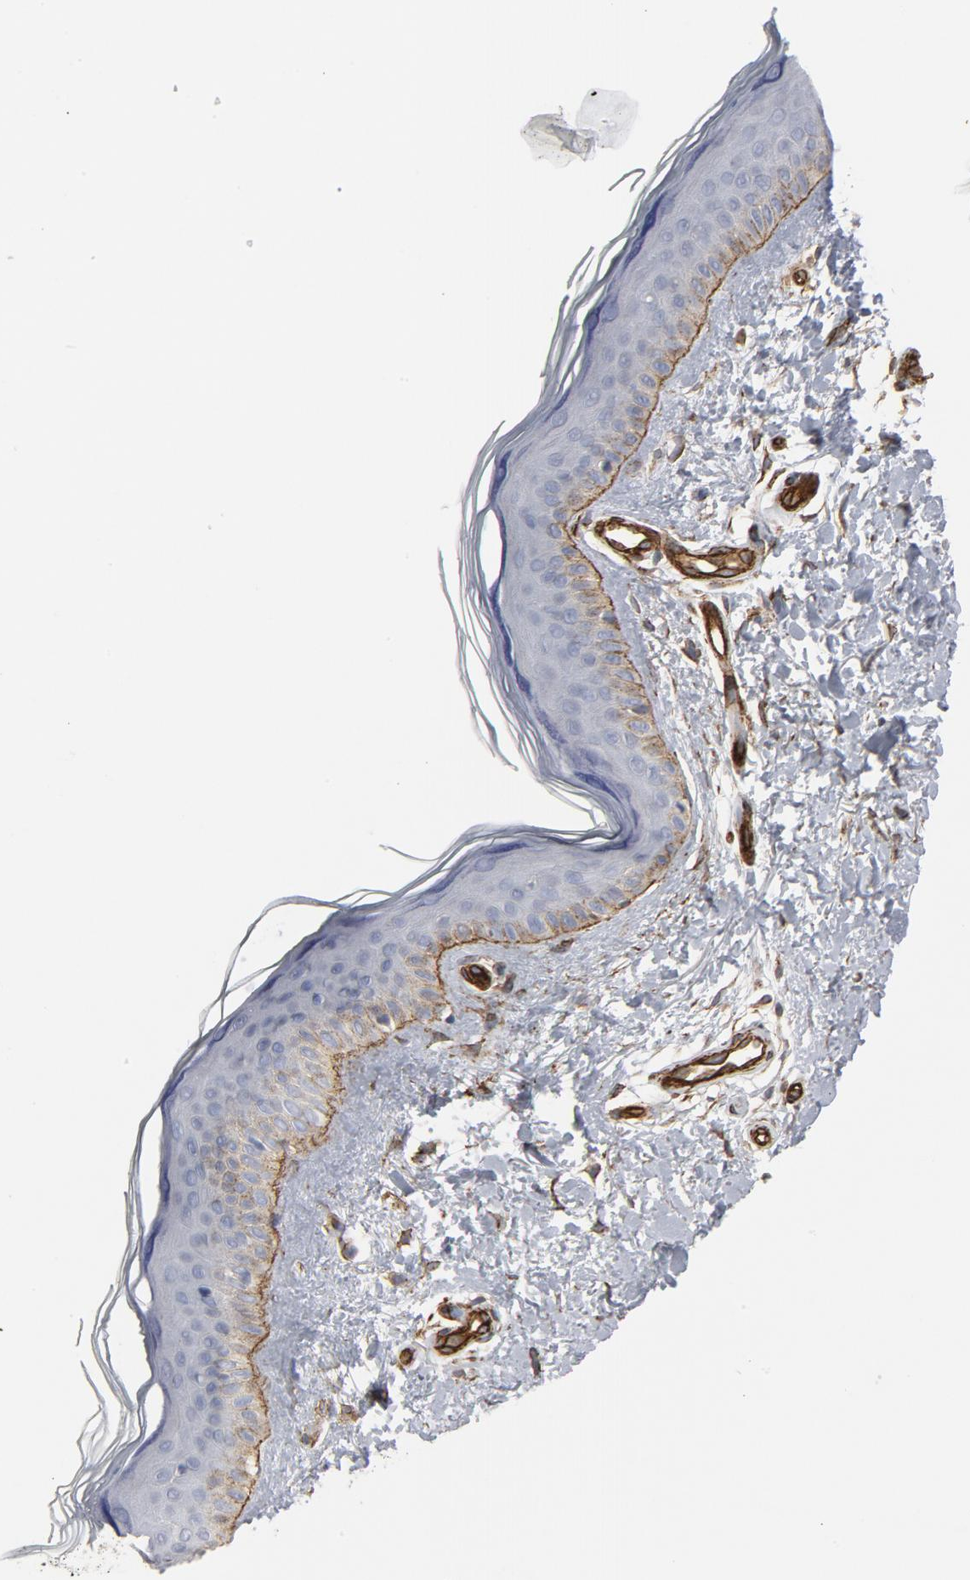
{"staining": {"intensity": "moderate", "quantity": ">75%", "location": "cytoplasmic/membranous"}, "tissue": "skin", "cell_type": "Fibroblasts", "image_type": "normal", "snomed": [{"axis": "morphology", "description": "Normal tissue, NOS"}, {"axis": "topography", "description": "Skin"}], "caption": "Immunohistochemical staining of benign skin displays medium levels of moderate cytoplasmic/membranous expression in about >75% of fibroblasts.", "gene": "GNG2", "patient": {"sex": "female", "age": 19}}